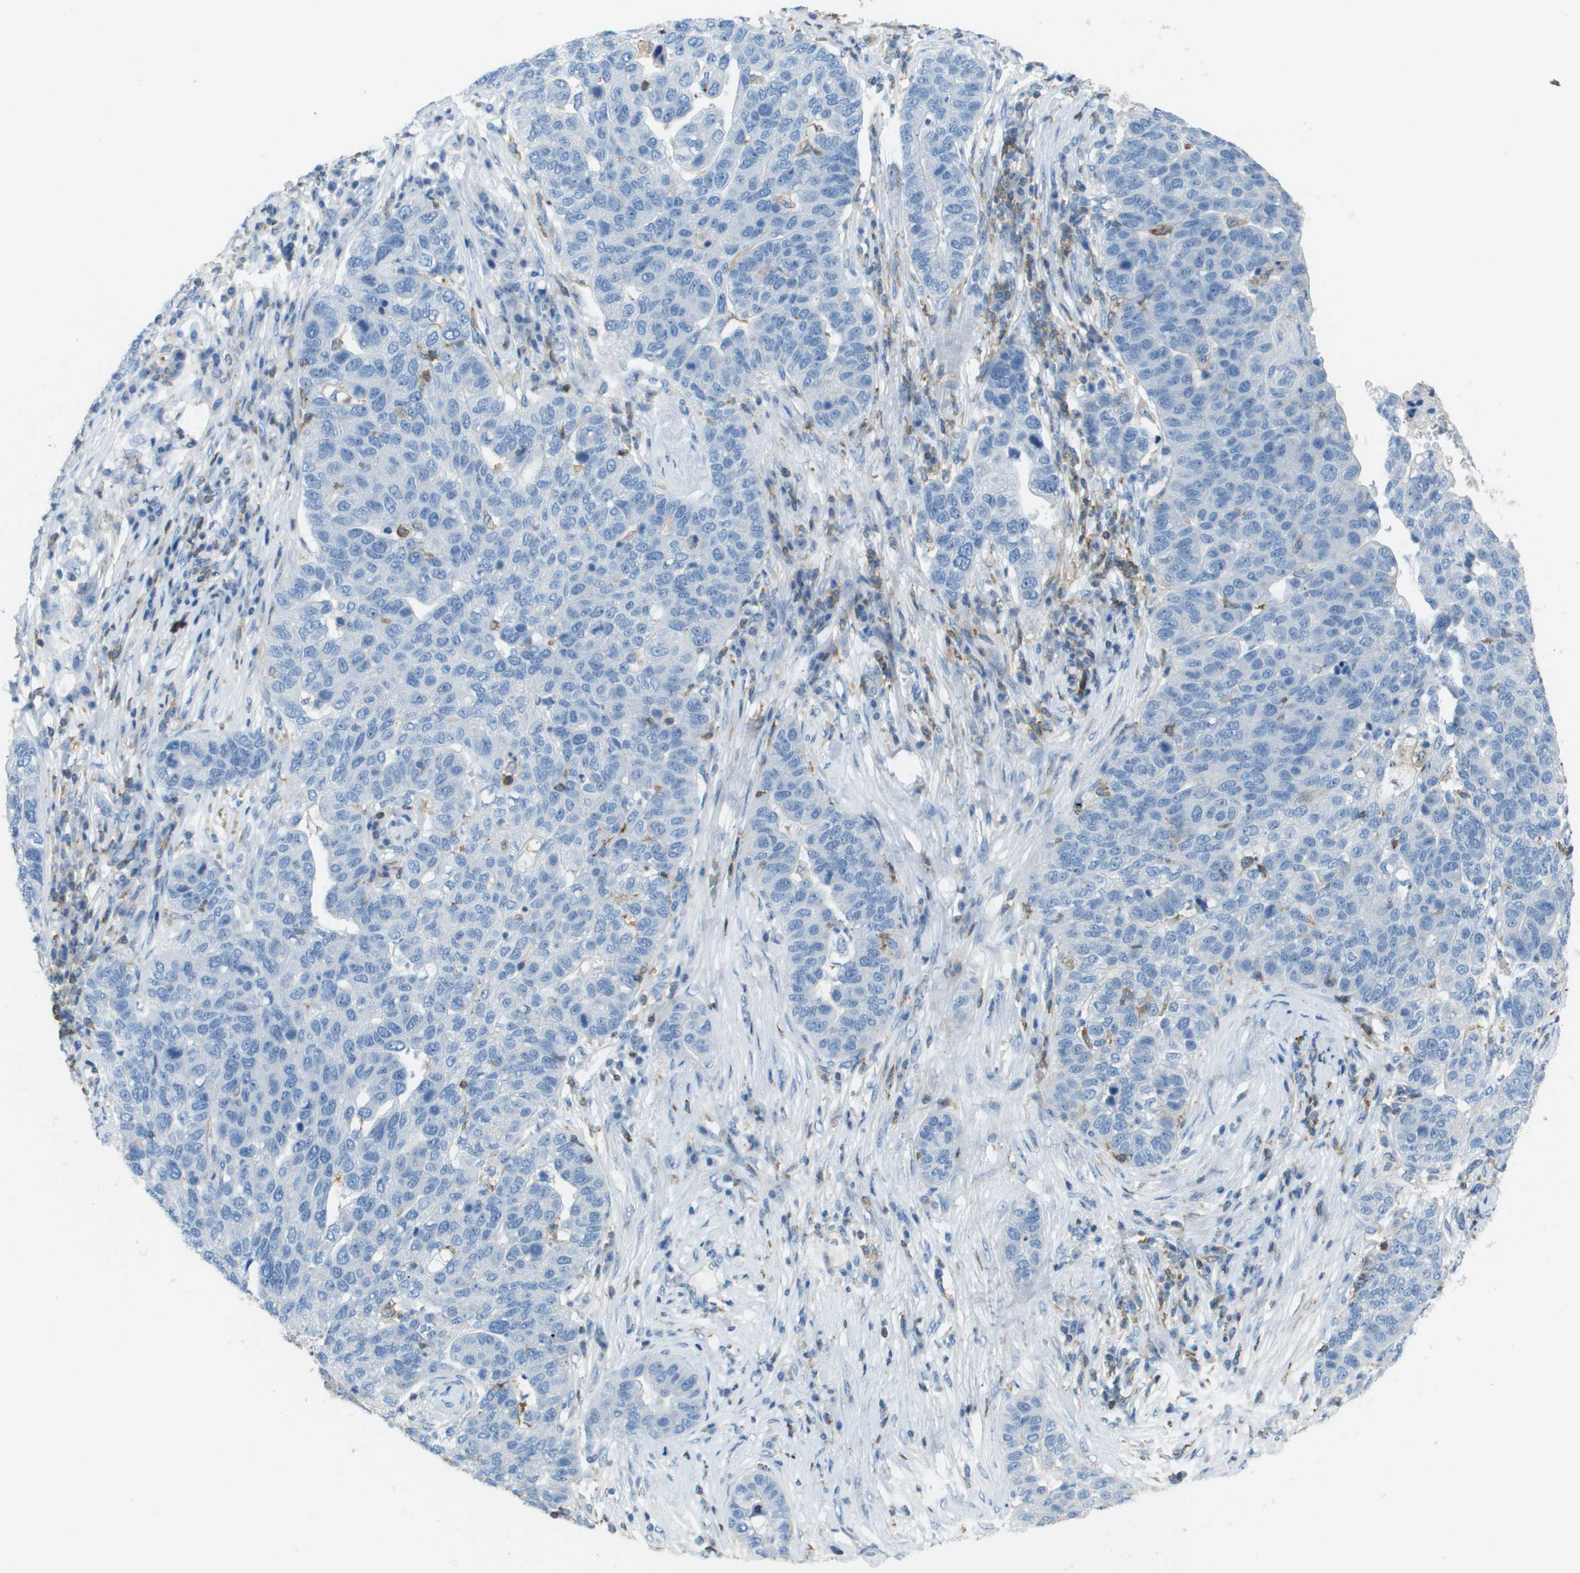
{"staining": {"intensity": "negative", "quantity": "none", "location": "none"}, "tissue": "pancreatic cancer", "cell_type": "Tumor cells", "image_type": "cancer", "snomed": [{"axis": "morphology", "description": "Adenocarcinoma, NOS"}, {"axis": "topography", "description": "Pancreas"}], "caption": "Tumor cells show no significant protein staining in pancreatic cancer. (Brightfield microscopy of DAB immunohistochemistry (IHC) at high magnification).", "gene": "APBB1IP", "patient": {"sex": "female", "age": 61}}